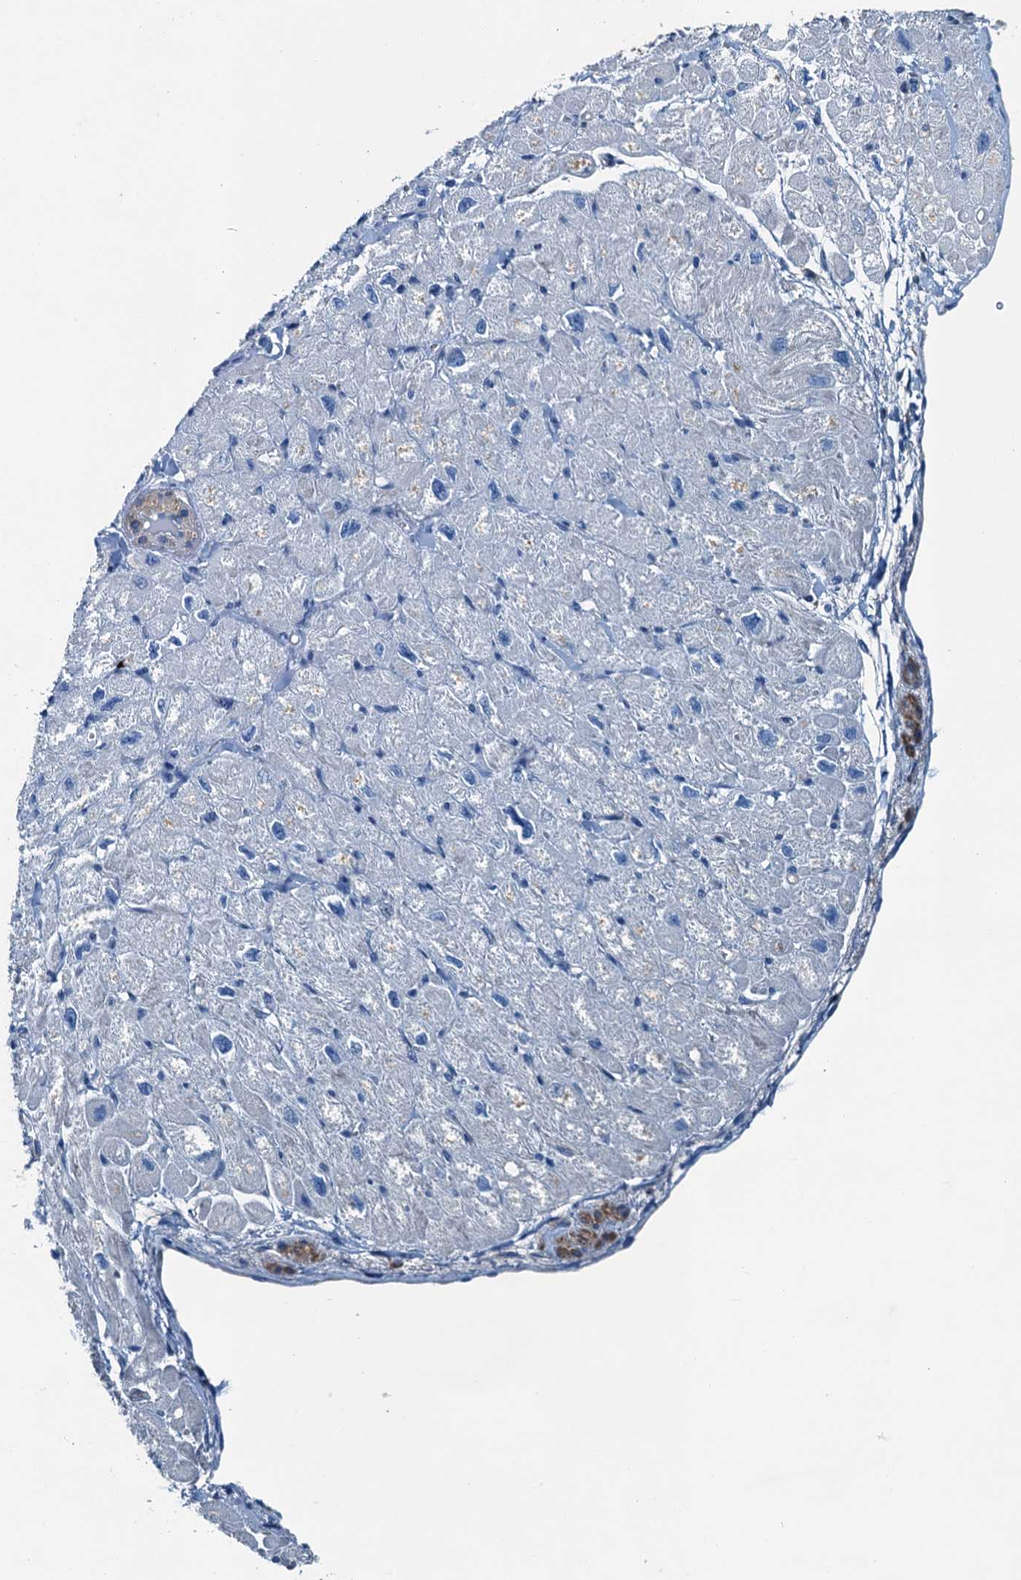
{"staining": {"intensity": "negative", "quantity": "none", "location": "none"}, "tissue": "heart muscle", "cell_type": "Cardiomyocytes", "image_type": "normal", "snomed": [{"axis": "morphology", "description": "Normal tissue, NOS"}, {"axis": "topography", "description": "Heart"}], "caption": "Immunohistochemistry histopathology image of normal heart muscle: heart muscle stained with DAB exhibits no significant protein staining in cardiomyocytes.", "gene": "RAB3IL1", "patient": {"sex": "male", "age": 65}}